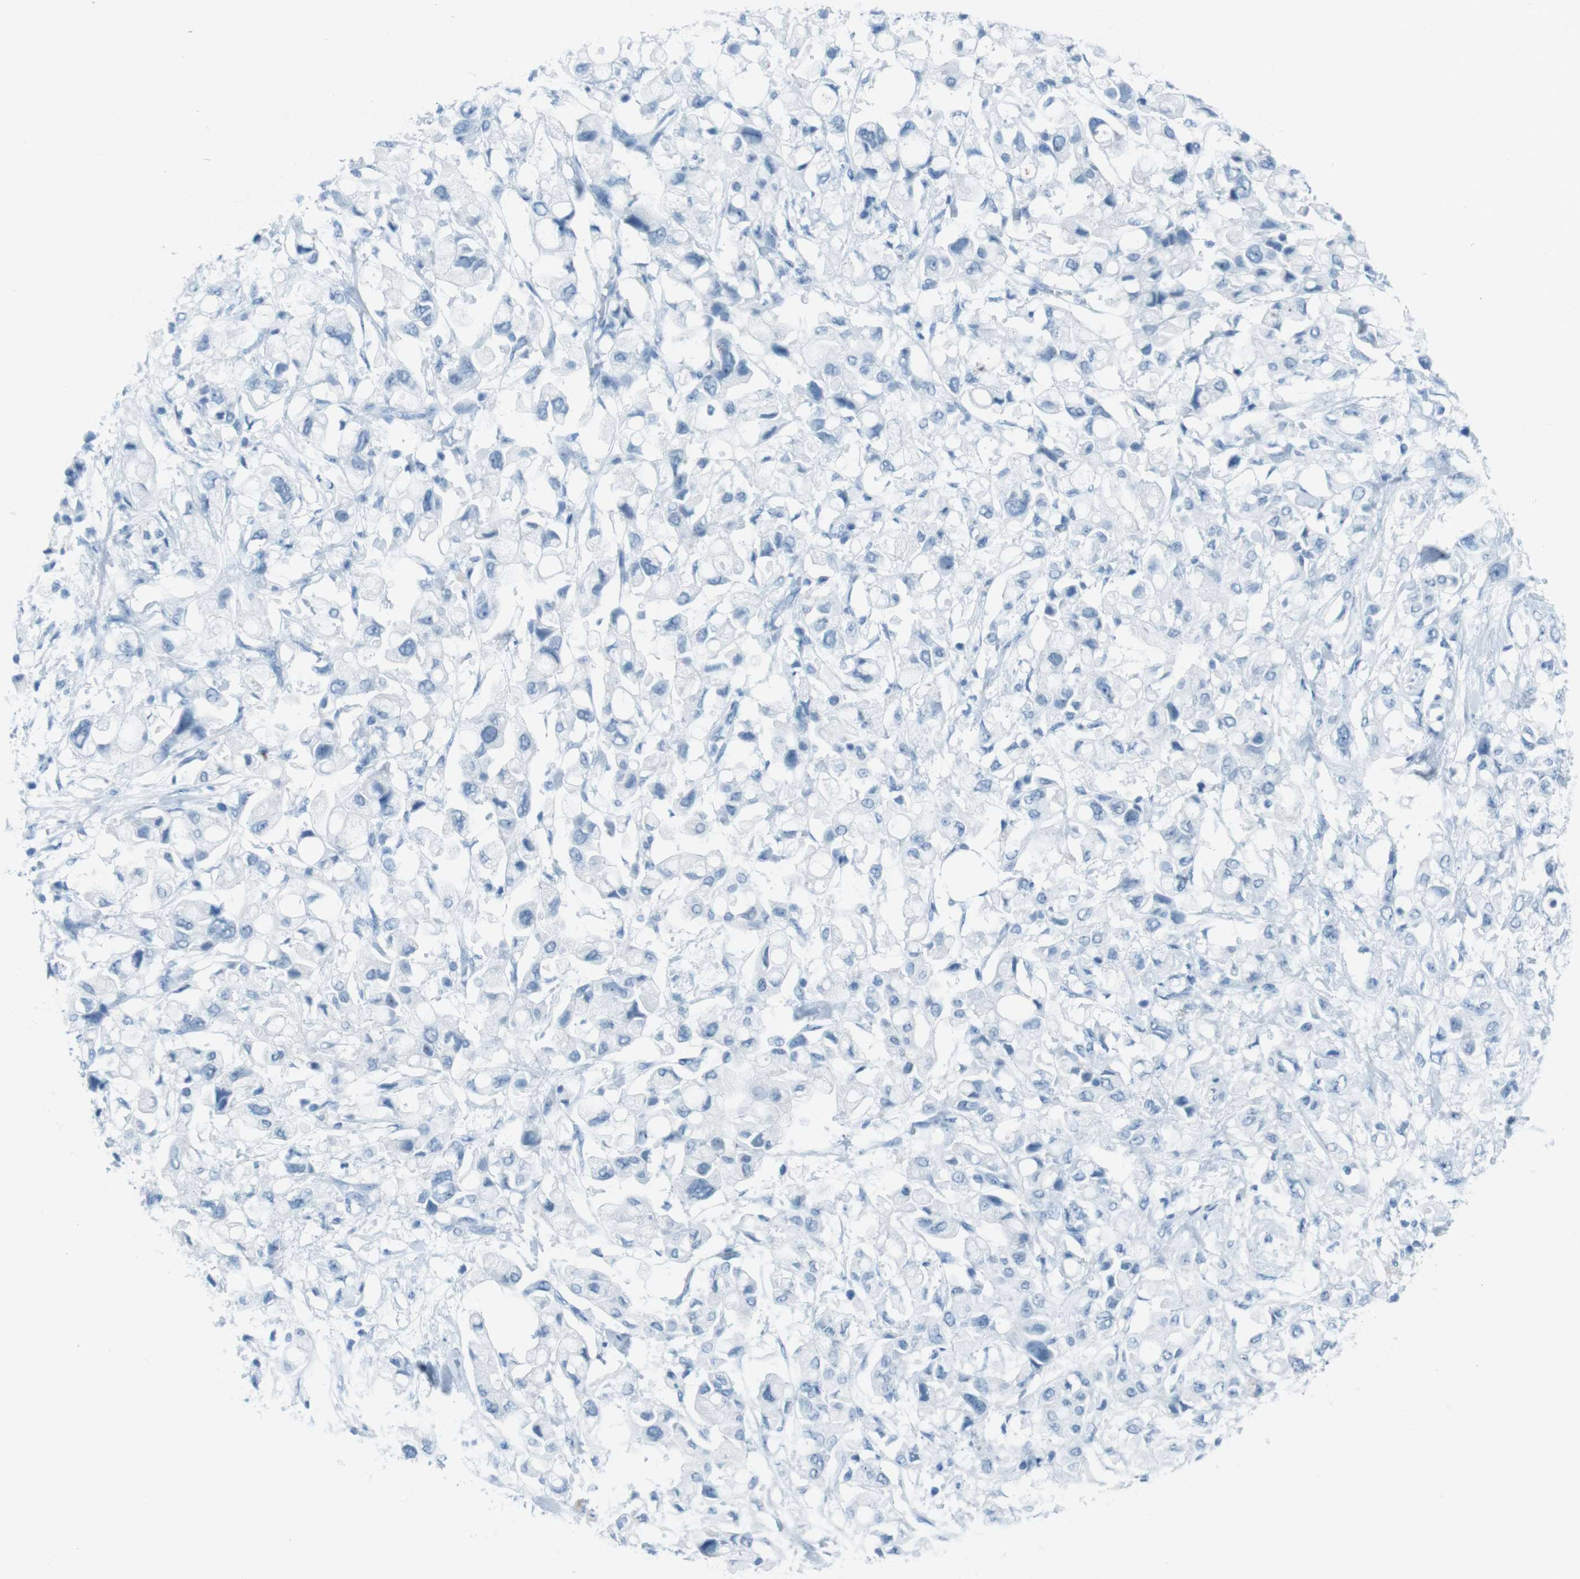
{"staining": {"intensity": "negative", "quantity": "none", "location": "none"}, "tissue": "pancreatic cancer", "cell_type": "Tumor cells", "image_type": "cancer", "snomed": [{"axis": "morphology", "description": "Adenocarcinoma, NOS"}, {"axis": "topography", "description": "Pancreas"}], "caption": "An immunohistochemistry (IHC) photomicrograph of adenocarcinoma (pancreatic) is shown. There is no staining in tumor cells of adenocarcinoma (pancreatic).", "gene": "TMEM207", "patient": {"sex": "female", "age": 56}}